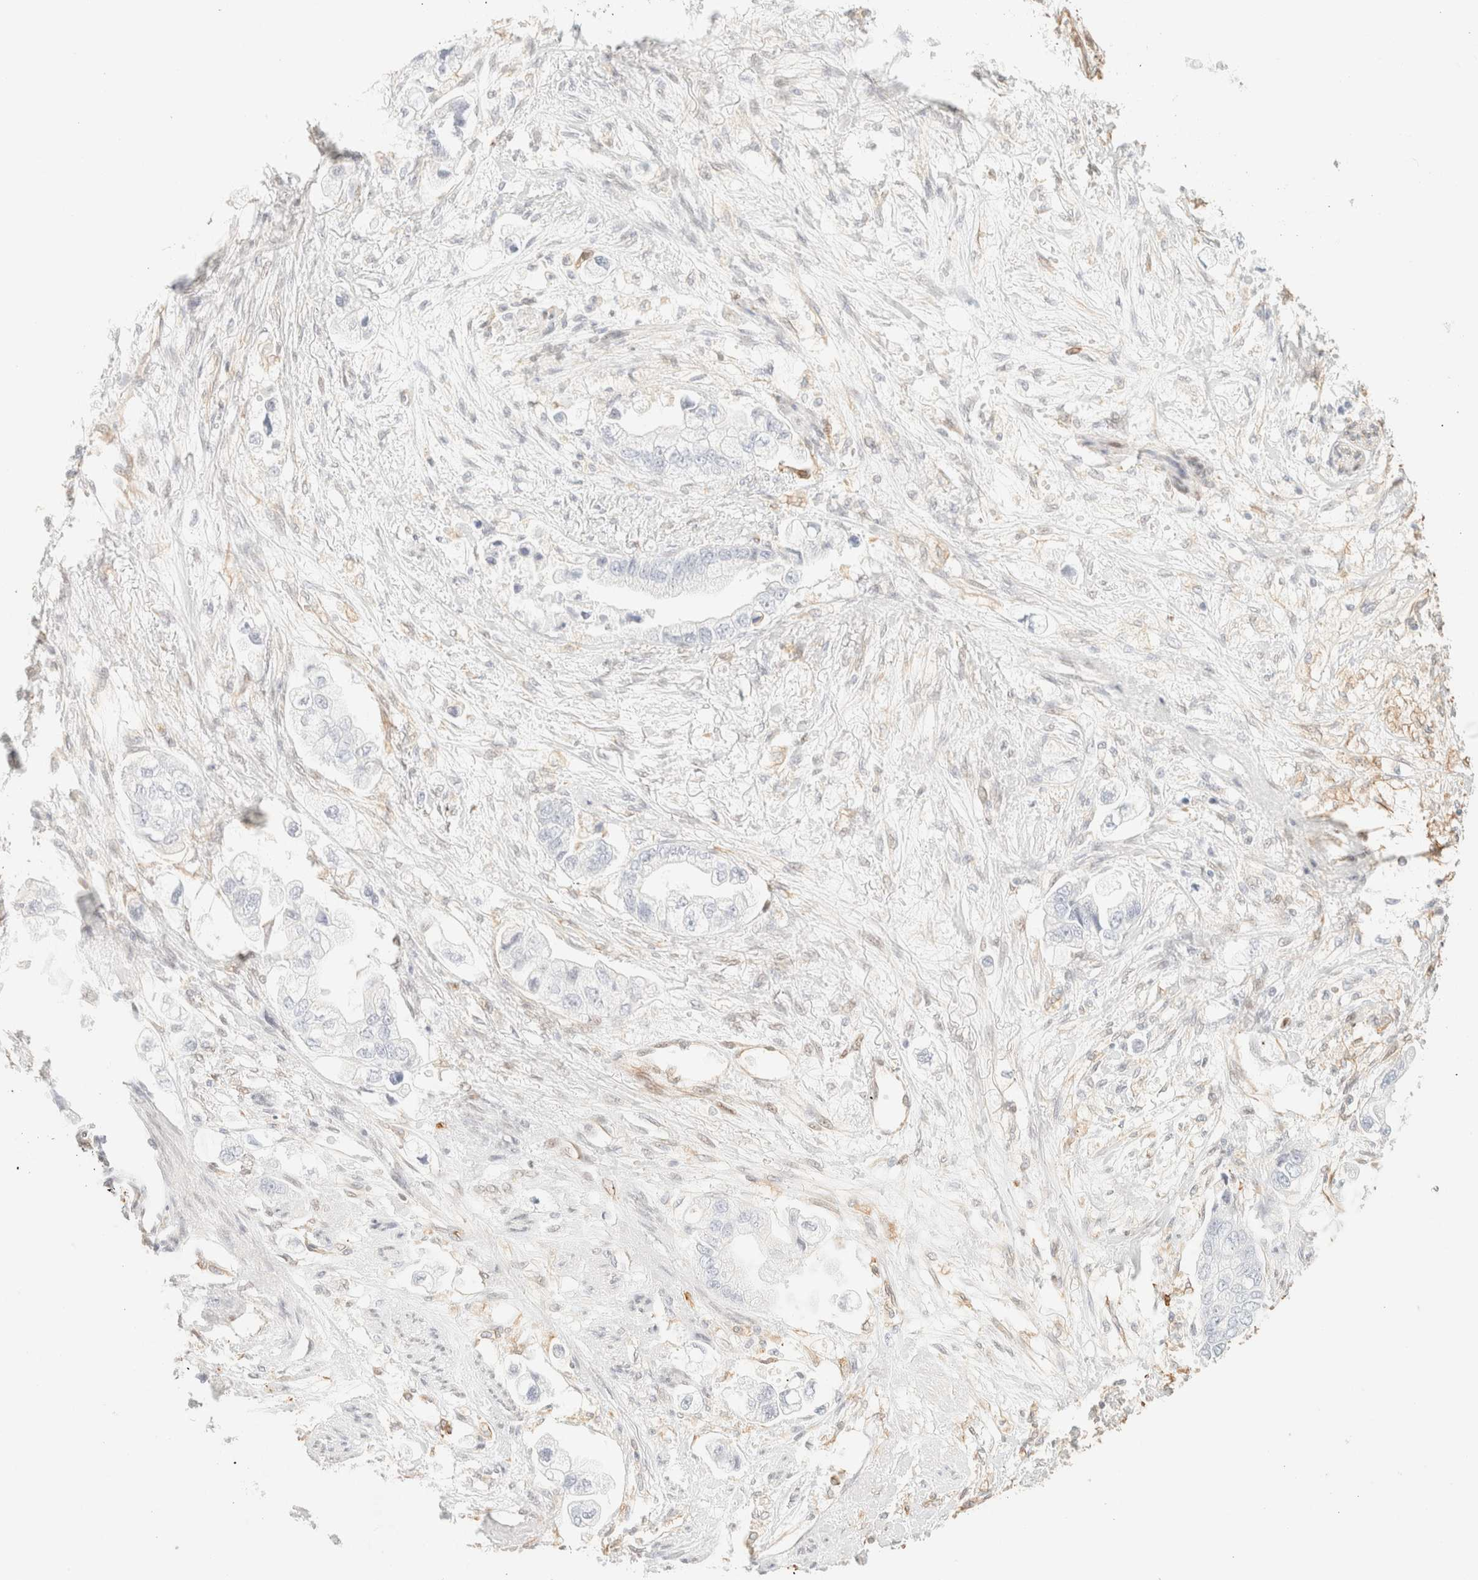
{"staining": {"intensity": "negative", "quantity": "none", "location": "none"}, "tissue": "stomach cancer", "cell_type": "Tumor cells", "image_type": "cancer", "snomed": [{"axis": "morphology", "description": "Adenocarcinoma, NOS"}, {"axis": "topography", "description": "Stomach"}], "caption": "Stomach adenocarcinoma was stained to show a protein in brown. There is no significant staining in tumor cells.", "gene": "ZSCAN18", "patient": {"sex": "male", "age": 62}}